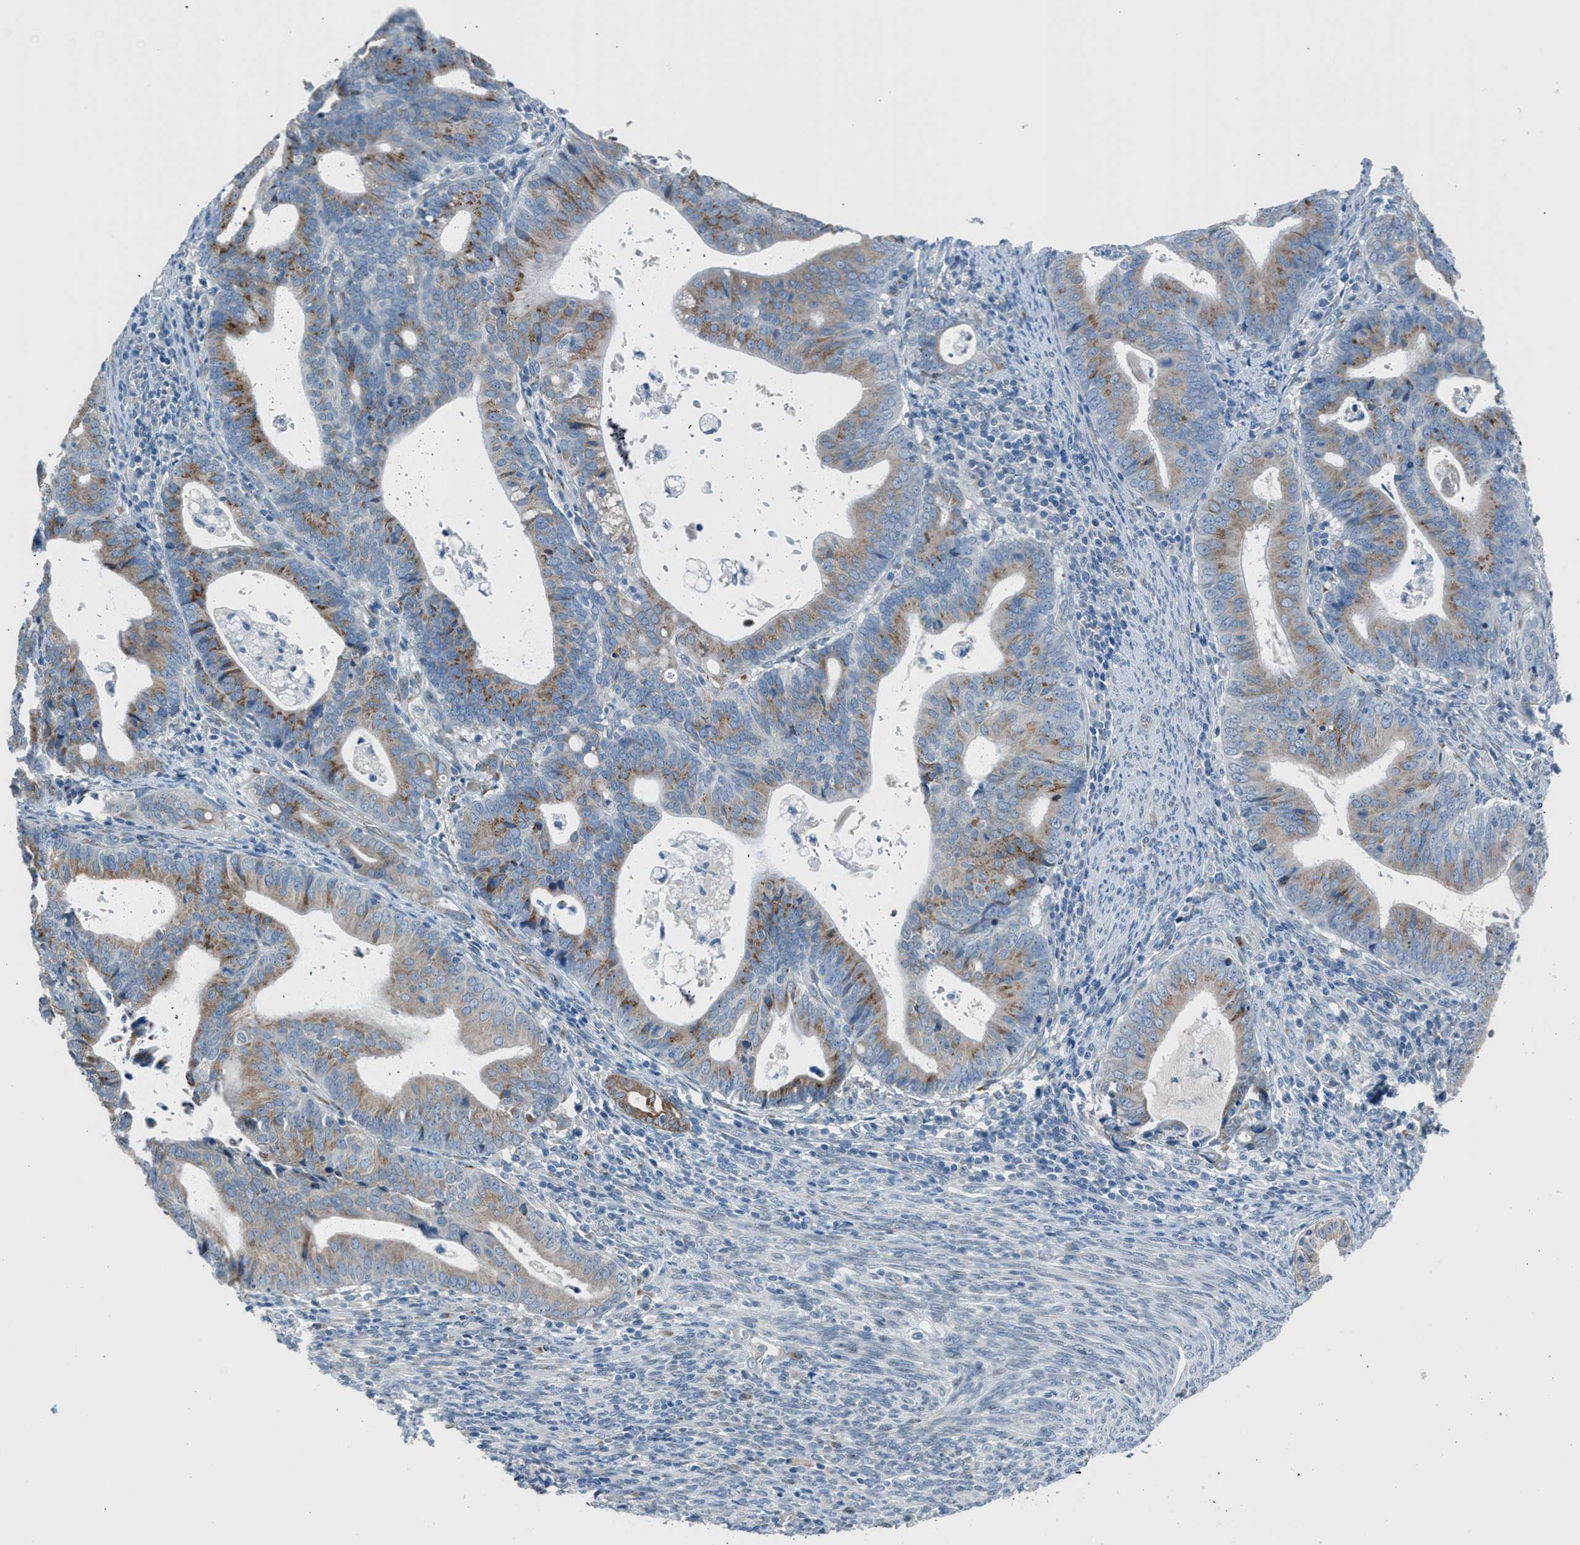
{"staining": {"intensity": "moderate", "quantity": "25%-75%", "location": "cytoplasmic/membranous"}, "tissue": "endometrial cancer", "cell_type": "Tumor cells", "image_type": "cancer", "snomed": [{"axis": "morphology", "description": "Adenocarcinoma, NOS"}, {"axis": "topography", "description": "Uterus"}], "caption": "Adenocarcinoma (endometrial) was stained to show a protein in brown. There is medium levels of moderate cytoplasmic/membranous positivity in approximately 25%-75% of tumor cells.", "gene": "RNF41", "patient": {"sex": "female", "age": 83}}